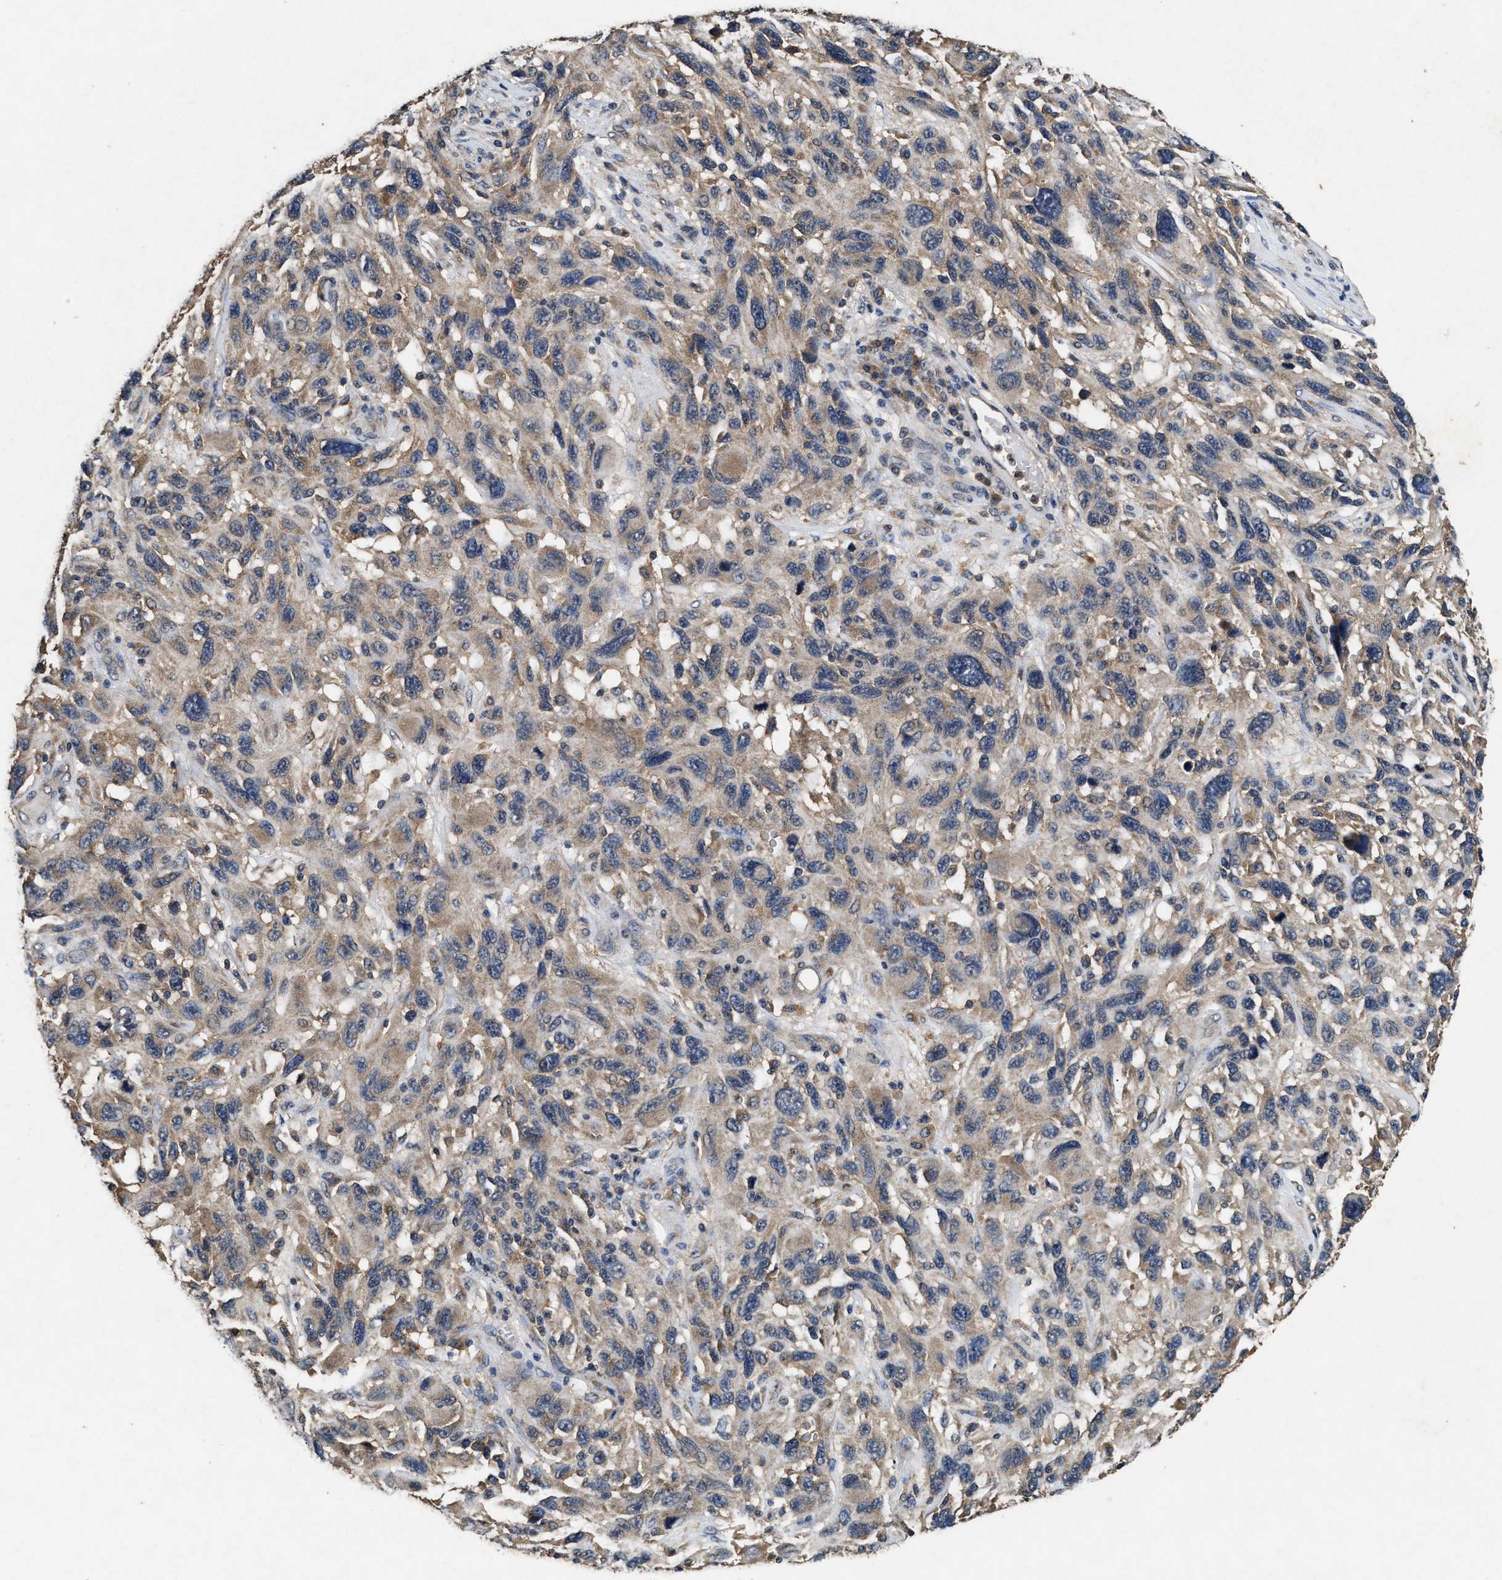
{"staining": {"intensity": "weak", "quantity": "25%-75%", "location": "cytoplasmic/membranous"}, "tissue": "melanoma", "cell_type": "Tumor cells", "image_type": "cancer", "snomed": [{"axis": "morphology", "description": "Malignant melanoma, NOS"}, {"axis": "topography", "description": "Skin"}], "caption": "A brown stain shows weak cytoplasmic/membranous staining of a protein in human melanoma tumor cells.", "gene": "PDAP1", "patient": {"sex": "male", "age": 53}}